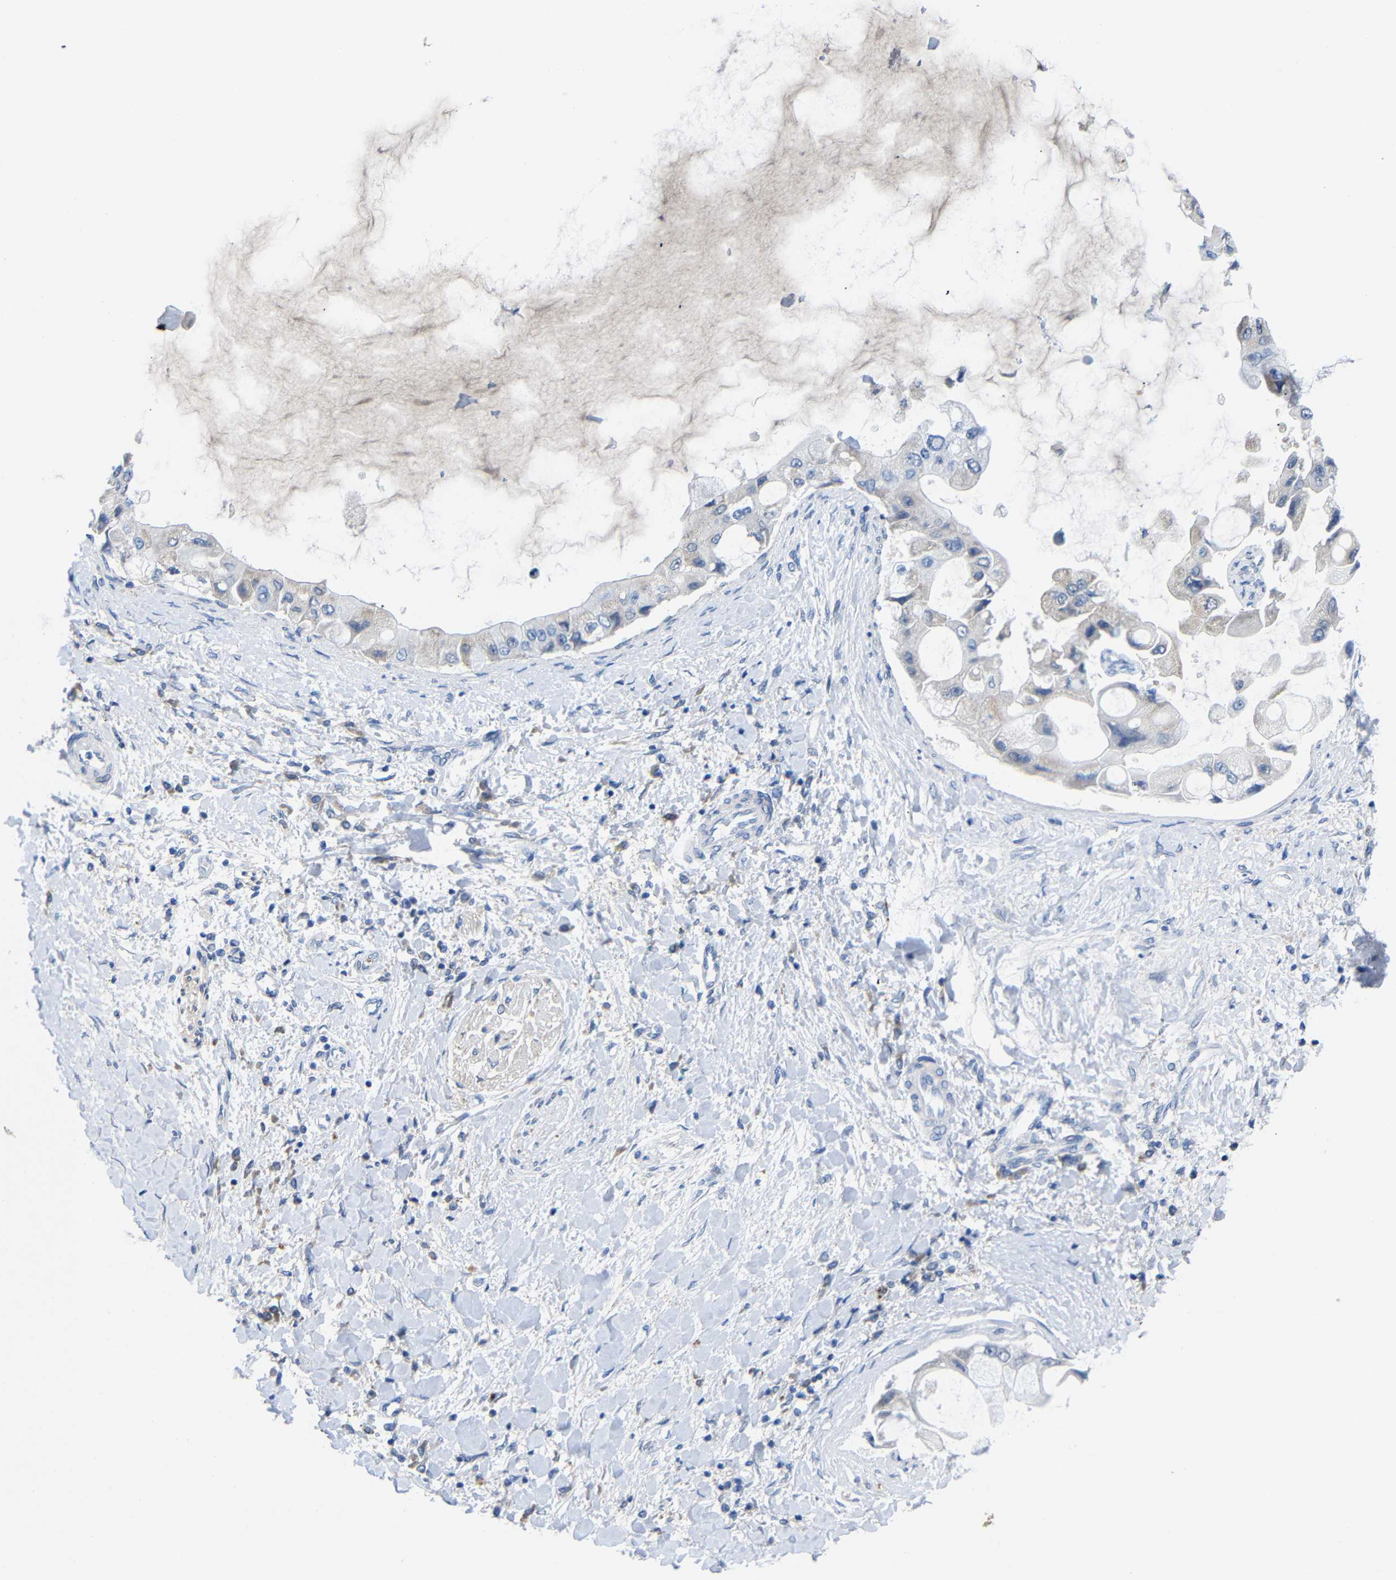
{"staining": {"intensity": "negative", "quantity": "none", "location": "none"}, "tissue": "liver cancer", "cell_type": "Tumor cells", "image_type": "cancer", "snomed": [{"axis": "morphology", "description": "Cholangiocarcinoma"}, {"axis": "topography", "description": "Liver"}], "caption": "This is a photomicrograph of immunohistochemistry (IHC) staining of liver cholangiocarcinoma, which shows no staining in tumor cells.", "gene": "PEBP1", "patient": {"sex": "male", "age": 50}}